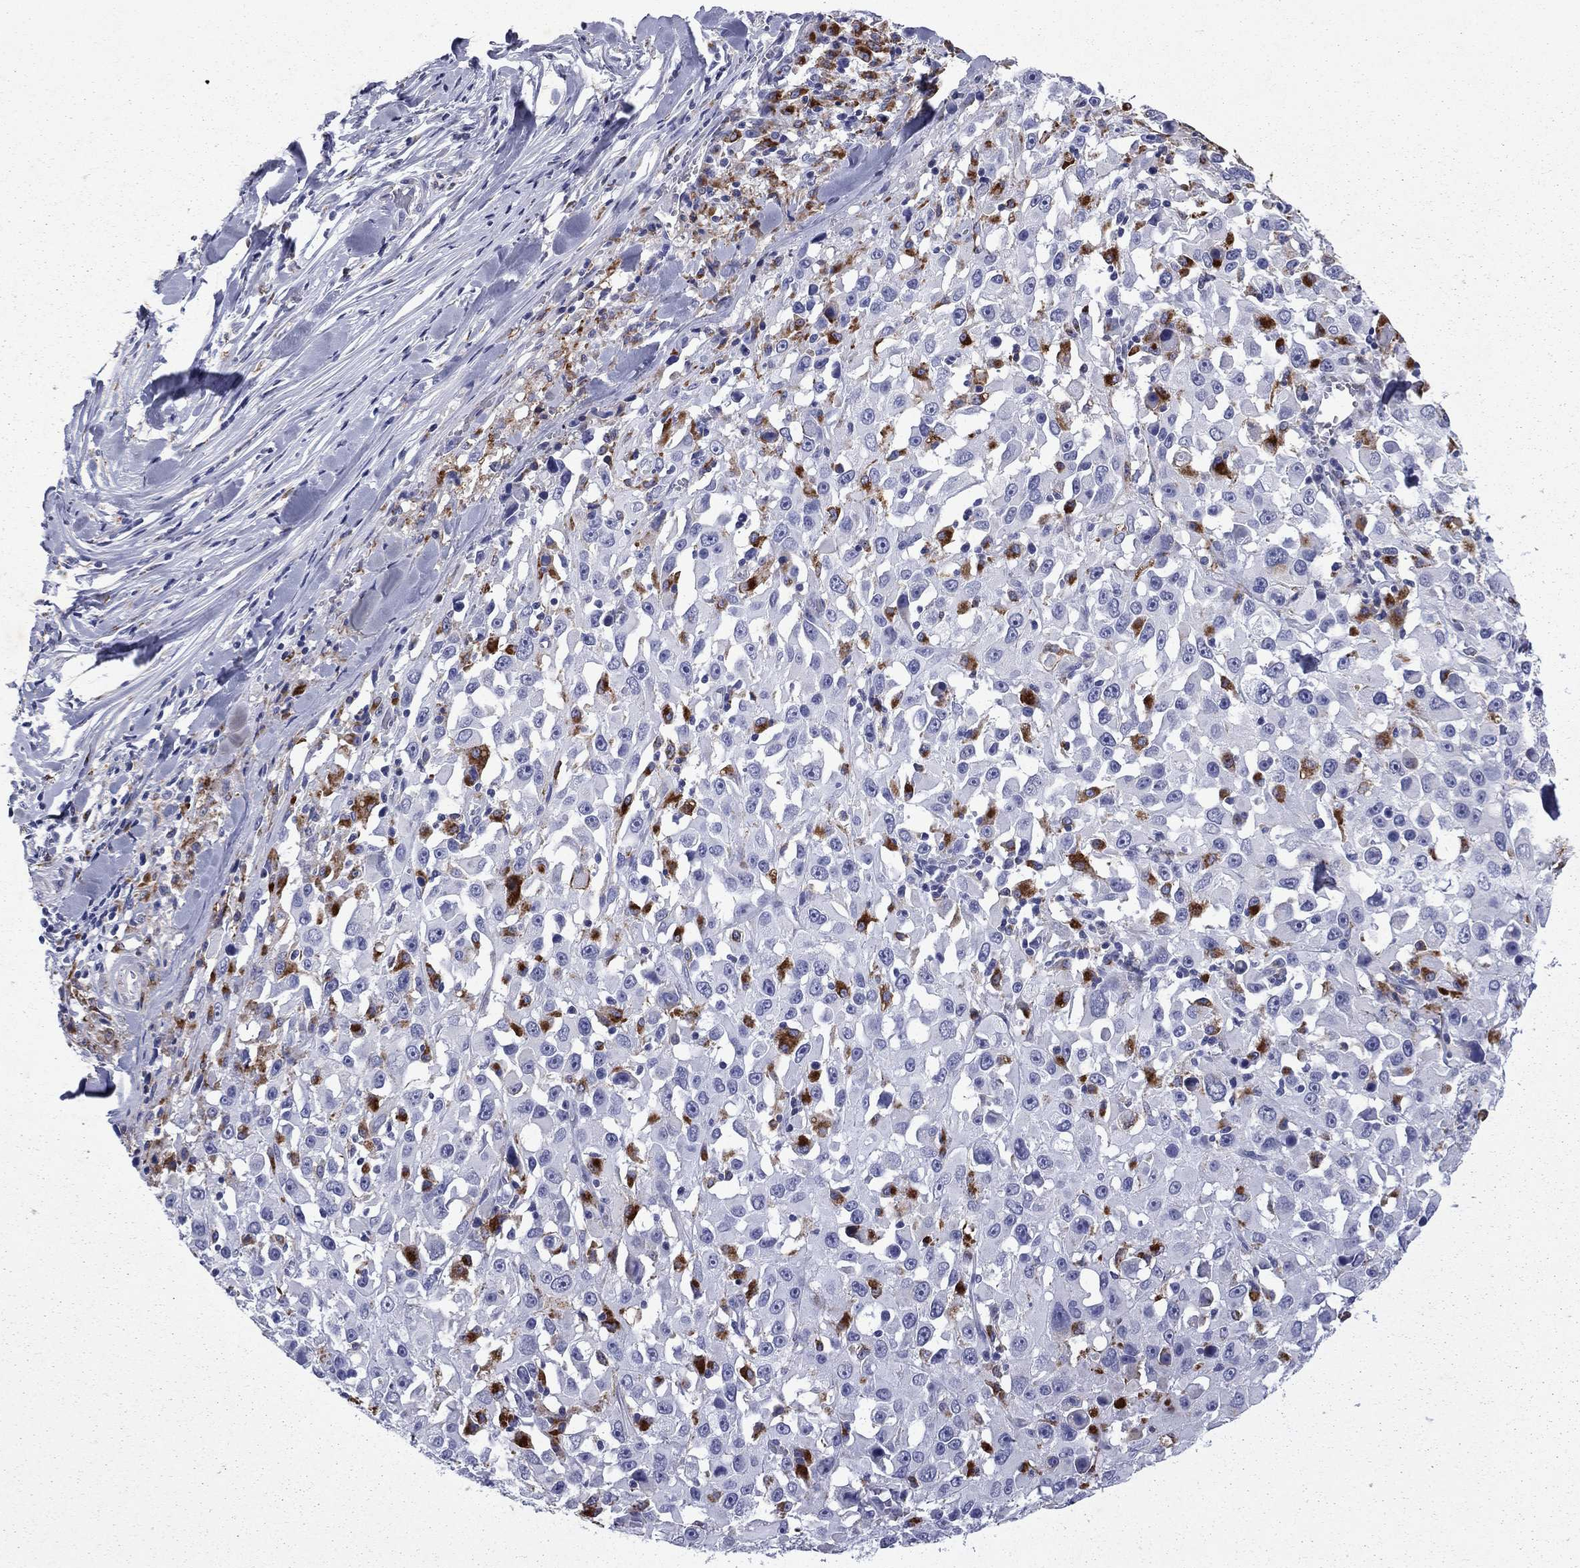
{"staining": {"intensity": "moderate", "quantity": "<25%", "location": "cytoplasmic/membranous"}, "tissue": "melanoma", "cell_type": "Tumor cells", "image_type": "cancer", "snomed": [{"axis": "morphology", "description": "Malignant melanoma, Metastatic site"}, {"axis": "topography", "description": "Lymph node"}], "caption": "Protein expression analysis of human malignant melanoma (metastatic site) reveals moderate cytoplasmic/membranous positivity in approximately <25% of tumor cells.", "gene": "MADCAM1", "patient": {"sex": "male", "age": 50}}